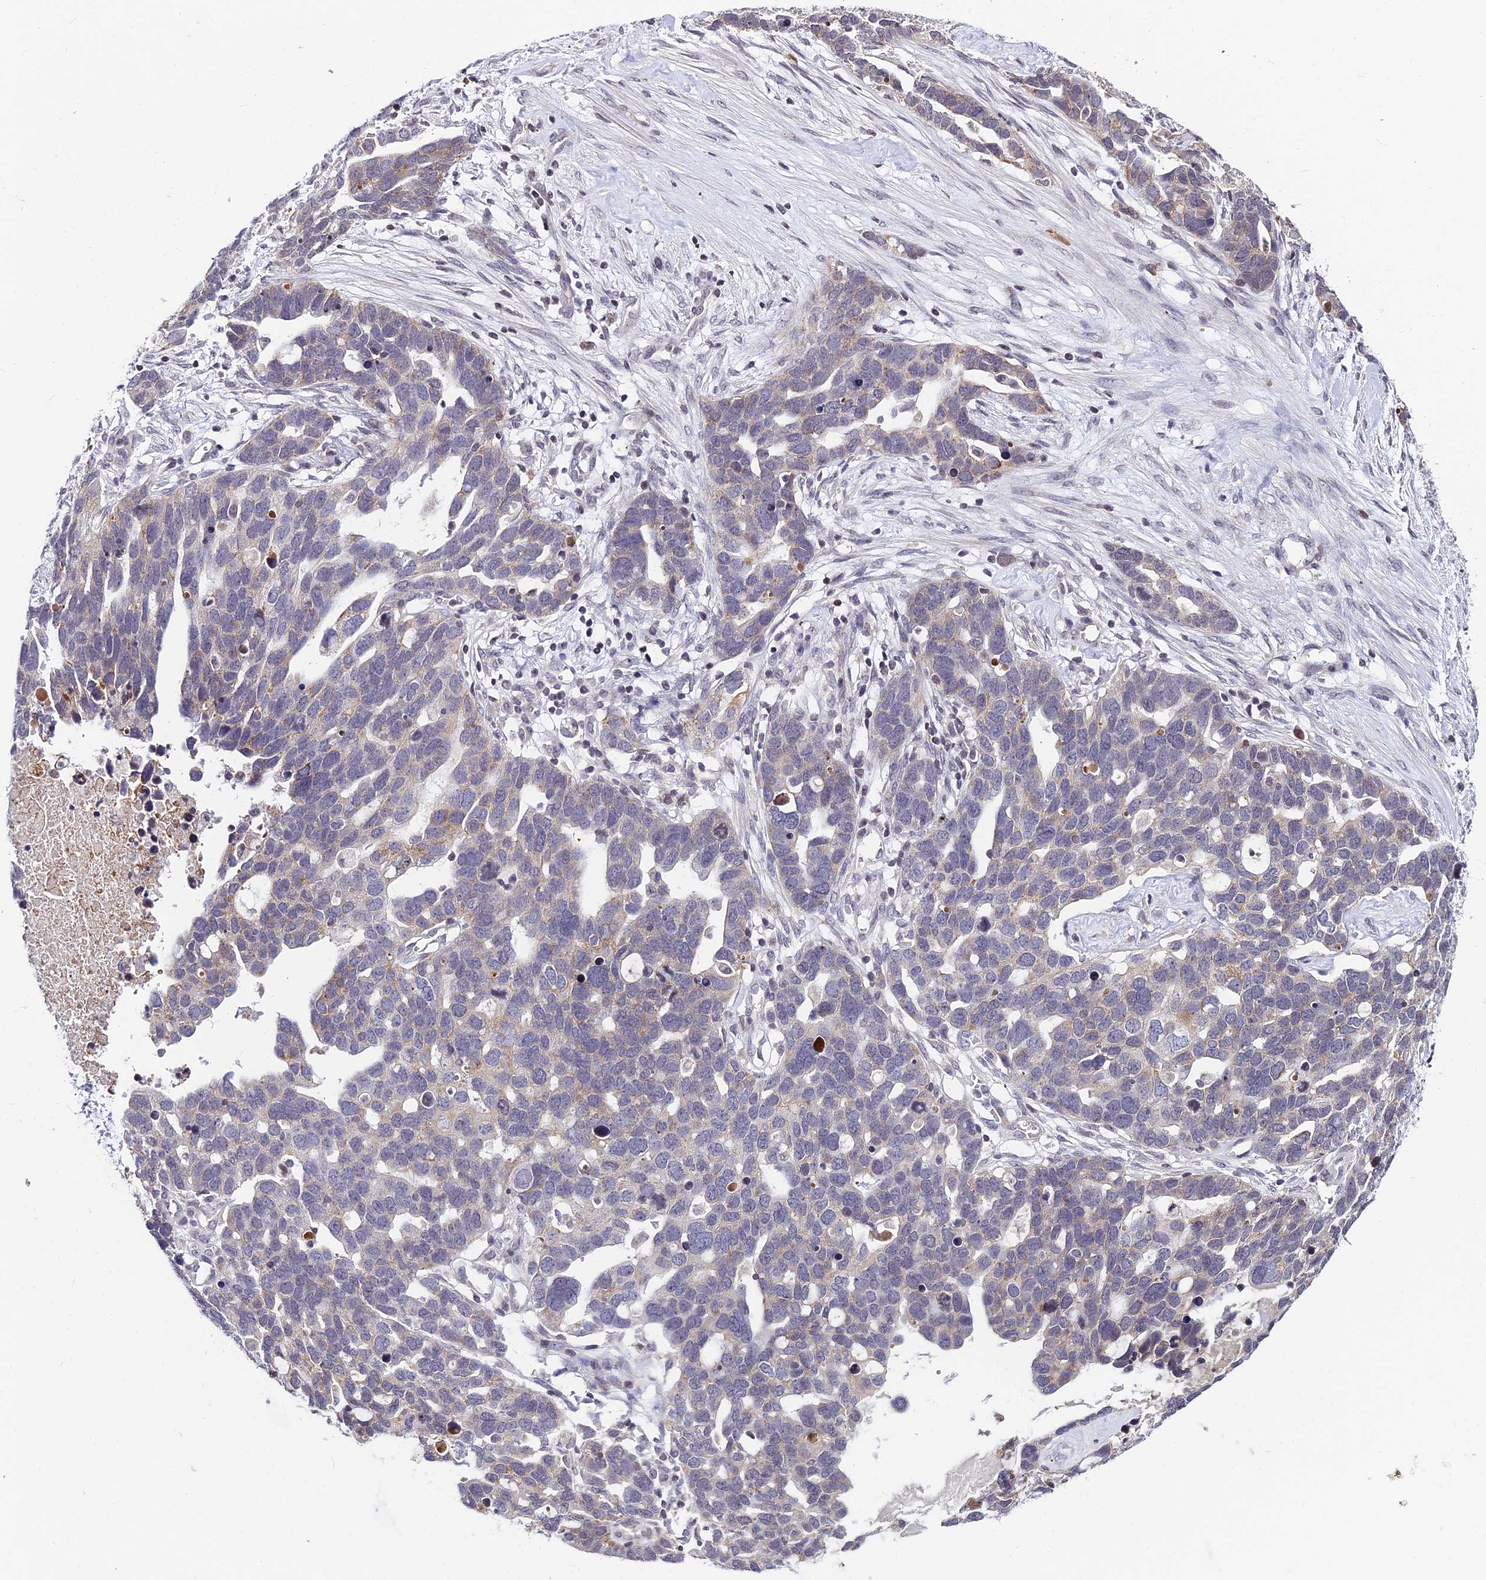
{"staining": {"intensity": "weak", "quantity": "<25%", "location": "cytoplasmic/membranous"}, "tissue": "ovarian cancer", "cell_type": "Tumor cells", "image_type": "cancer", "snomed": [{"axis": "morphology", "description": "Cystadenocarcinoma, serous, NOS"}, {"axis": "topography", "description": "Ovary"}], "caption": "This is a image of immunohistochemistry staining of ovarian serous cystadenocarcinoma, which shows no staining in tumor cells. (DAB immunohistochemistry (IHC) visualized using brightfield microscopy, high magnification).", "gene": "CDNF", "patient": {"sex": "female", "age": 54}}